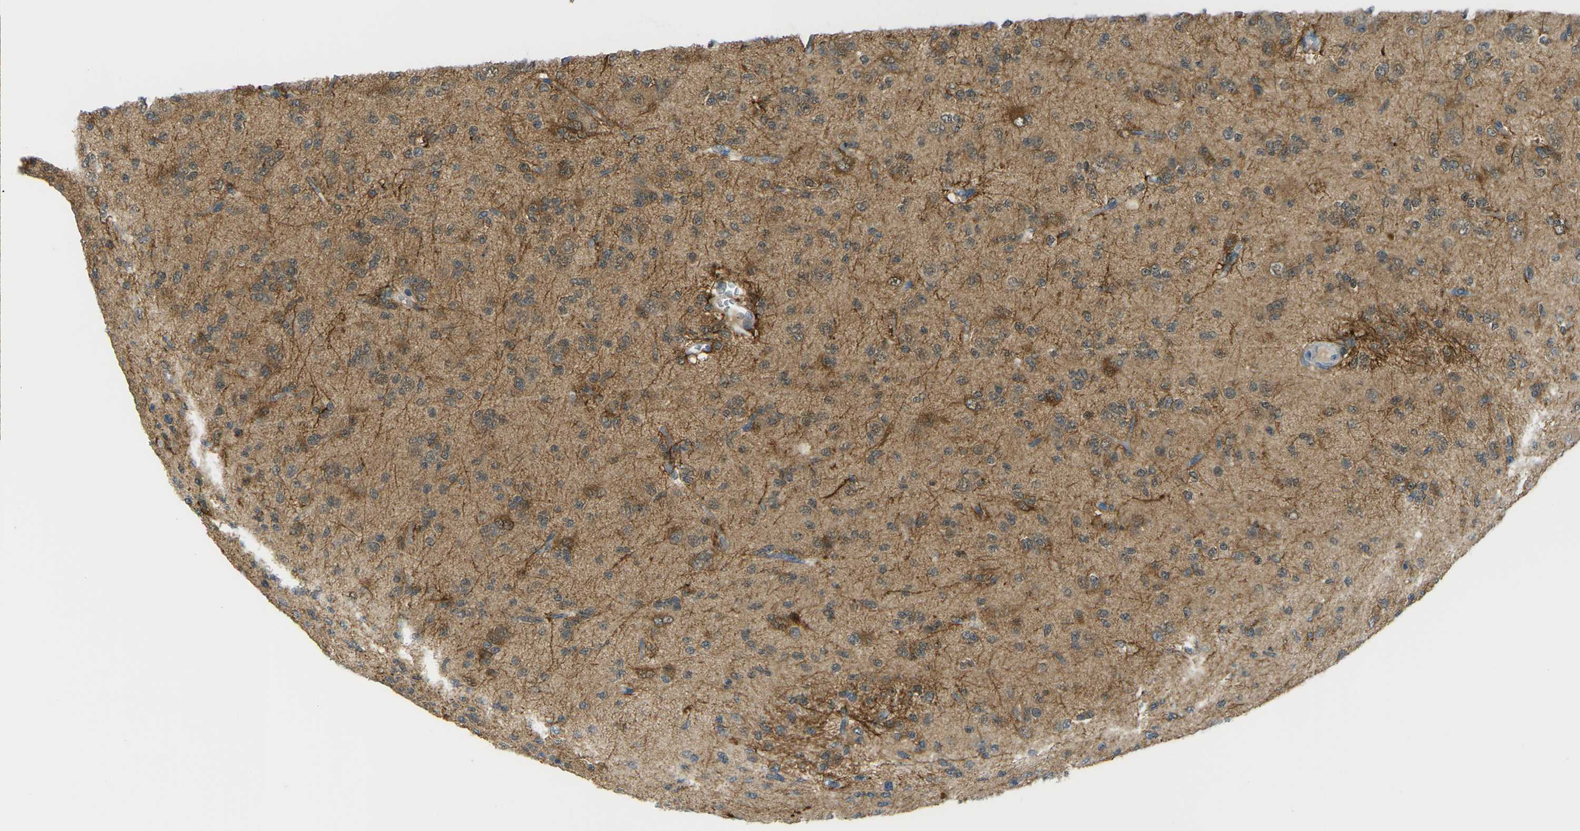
{"staining": {"intensity": "moderate", "quantity": "25%-75%", "location": "cytoplasmic/membranous"}, "tissue": "glioma", "cell_type": "Tumor cells", "image_type": "cancer", "snomed": [{"axis": "morphology", "description": "Glioma, malignant, Low grade"}, {"axis": "topography", "description": "Brain"}], "caption": "High-power microscopy captured an IHC photomicrograph of malignant glioma (low-grade), revealing moderate cytoplasmic/membranous expression in about 25%-75% of tumor cells. The protein is stained brown, and the nuclei are stained in blue (DAB IHC with brightfield microscopy, high magnification).", "gene": "PSAT1", "patient": {"sex": "male", "age": 38}}